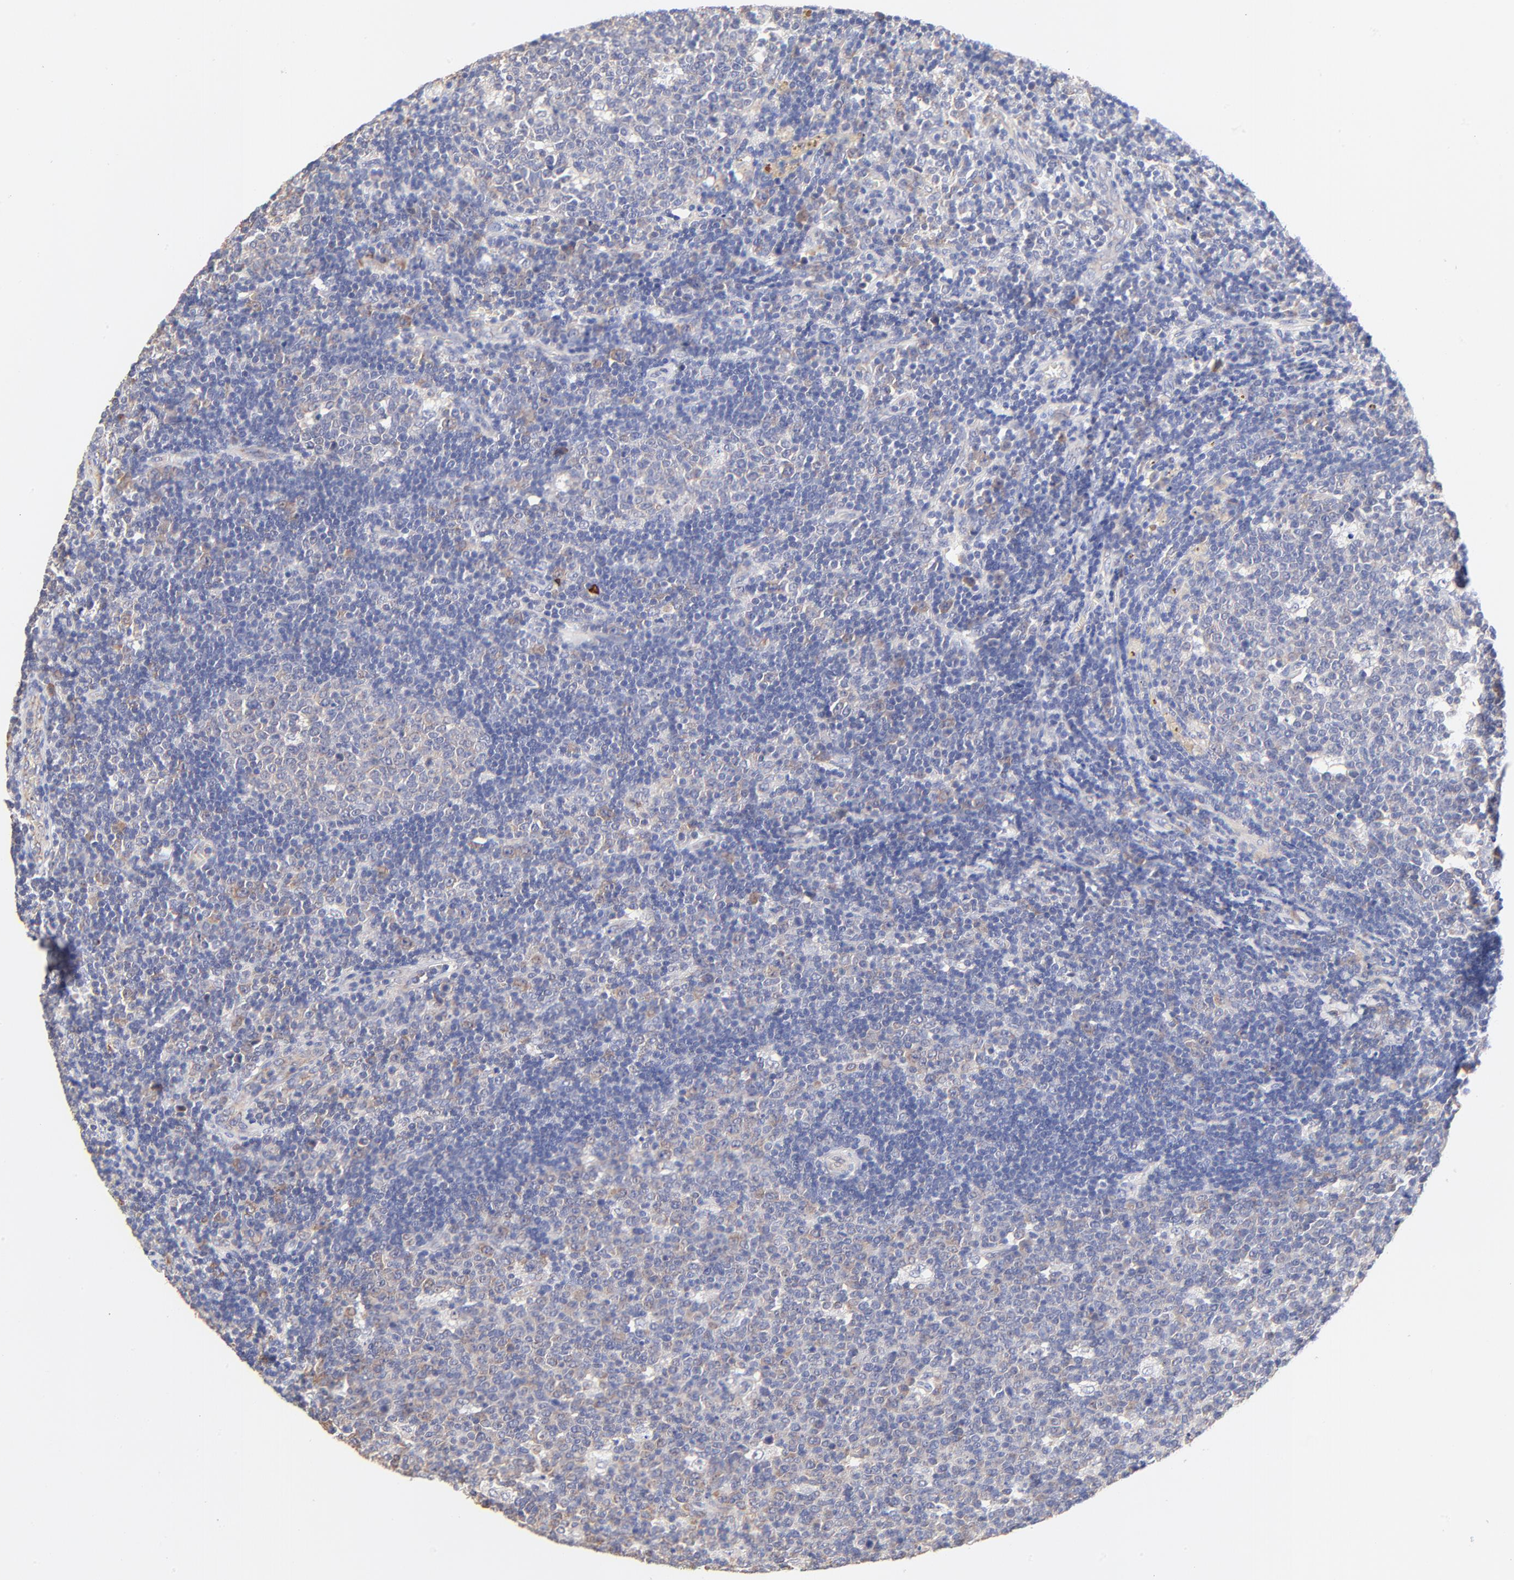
{"staining": {"intensity": "weak", "quantity": "25%-75%", "location": "cytoplasmic/membranous"}, "tissue": "lymph node", "cell_type": "Germinal center cells", "image_type": "normal", "snomed": [{"axis": "morphology", "description": "Normal tissue, NOS"}, {"axis": "topography", "description": "Lymph node"}, {"axis": "topography", "description": "Salivary gland"}], "caption": "High-power microscopy captured an immunohistochemistry micrograph of unremarkable lymph node, revealing weak cytoplasmic/membranous expression in approximately 25%-75% of germinal center cells. (Stains: DAB (3,3'-diaminobenzidine) in brown, nuclei in blue, Microscopy: brightfield microscopy at high magnification).", "gene": "PTK7", "patient": {"sex": "male", "age": 8}}